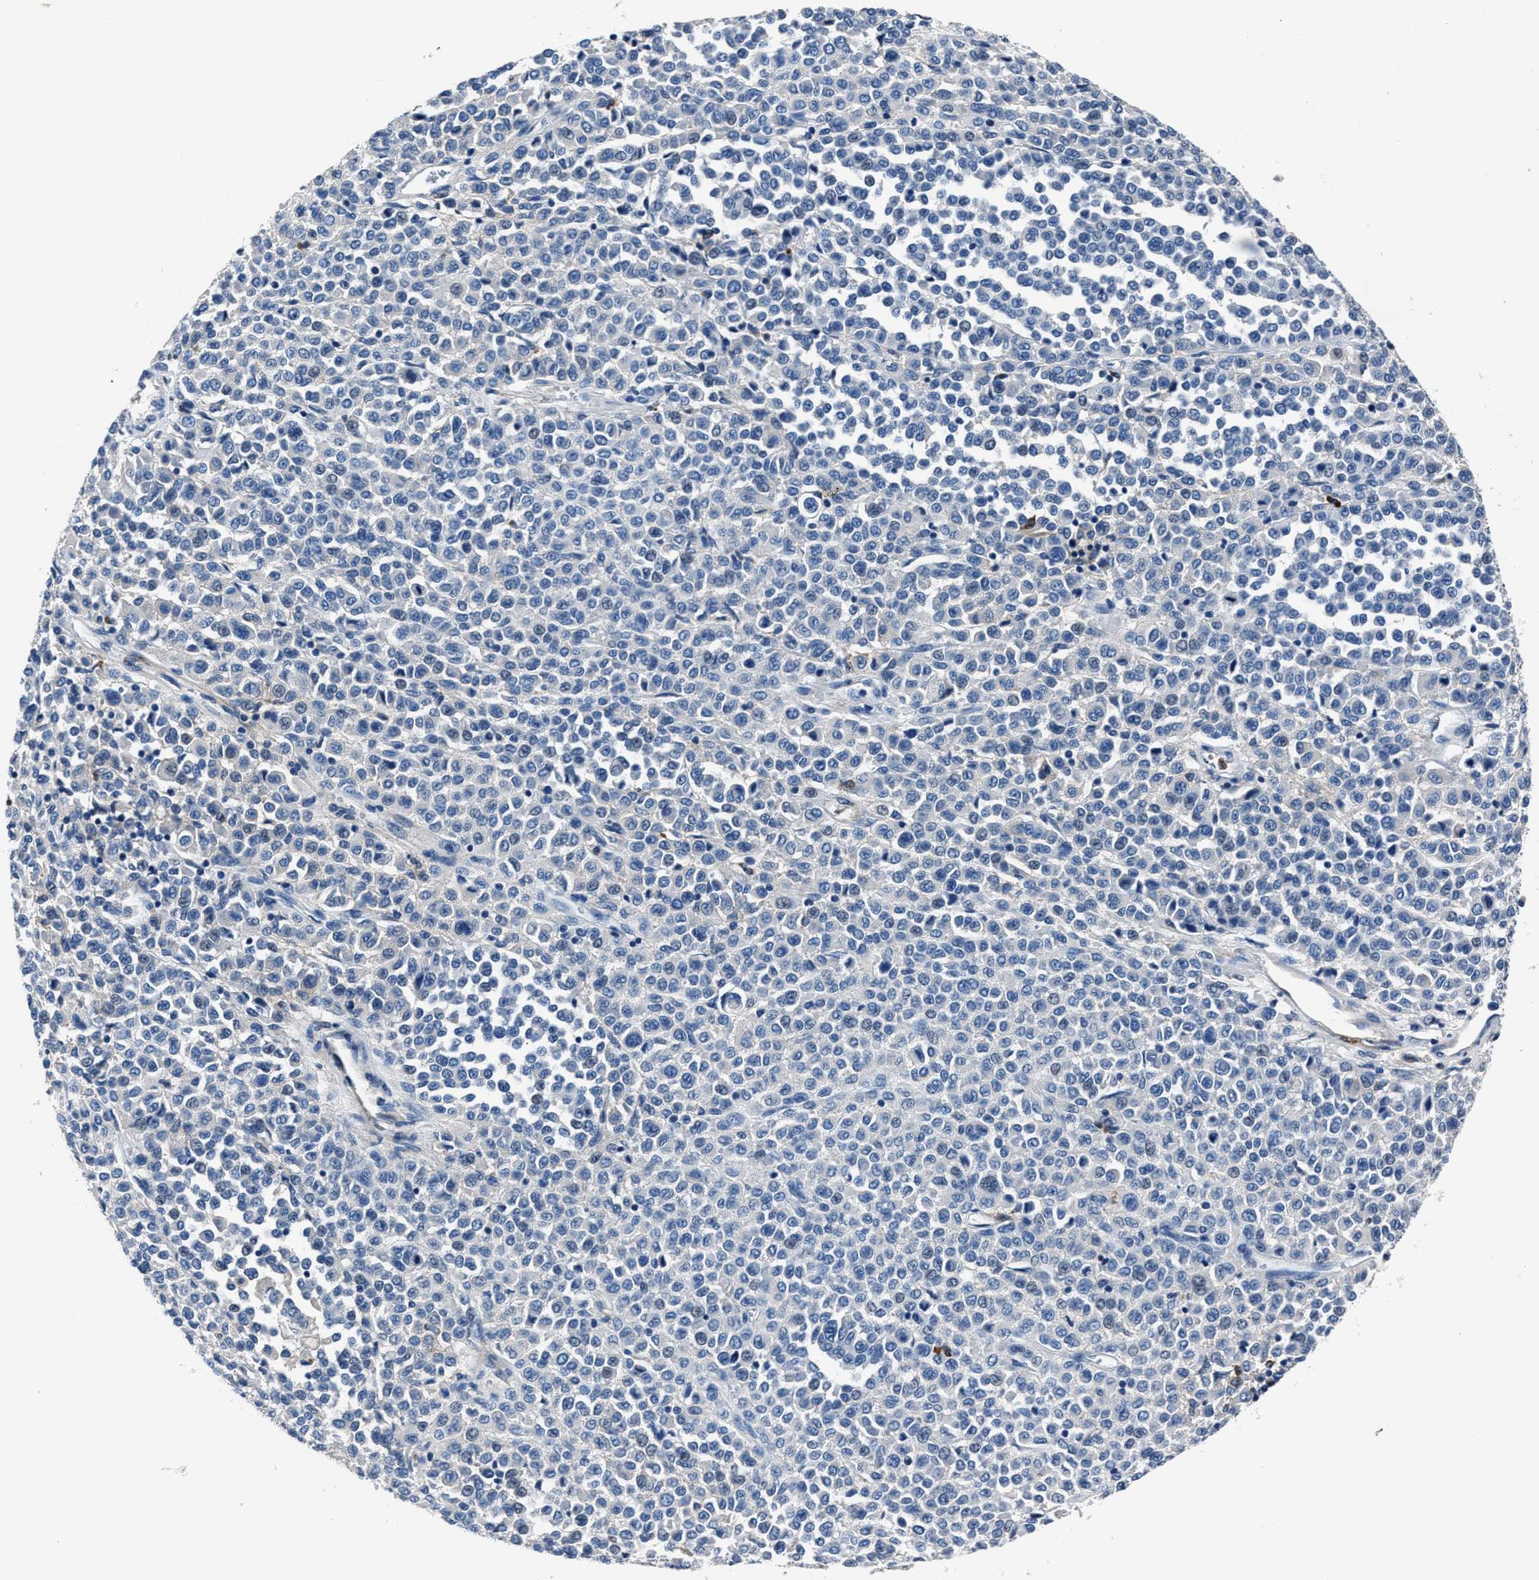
{"staining": {"intensity": "negative", "quantity": "none", "location": "none"}, "tissue": "melanoma", "cell_type": "Tumor cells", "image_type": "cancer", "snomed": [{"axis": "morphology", "description": "Malignant melanoma, Metastatic site"}, {"axis": "topography", "description": "Pancreas"}], "caption": "High power microscopy photomicrograph of an immunohistochemistry (IHC) photomicrograph of malignant melanoma (metastatic site), revealing no significant staining in tumor cells.", "gene": "FGL2", "patient": {"sex": "female", "age": 30}}